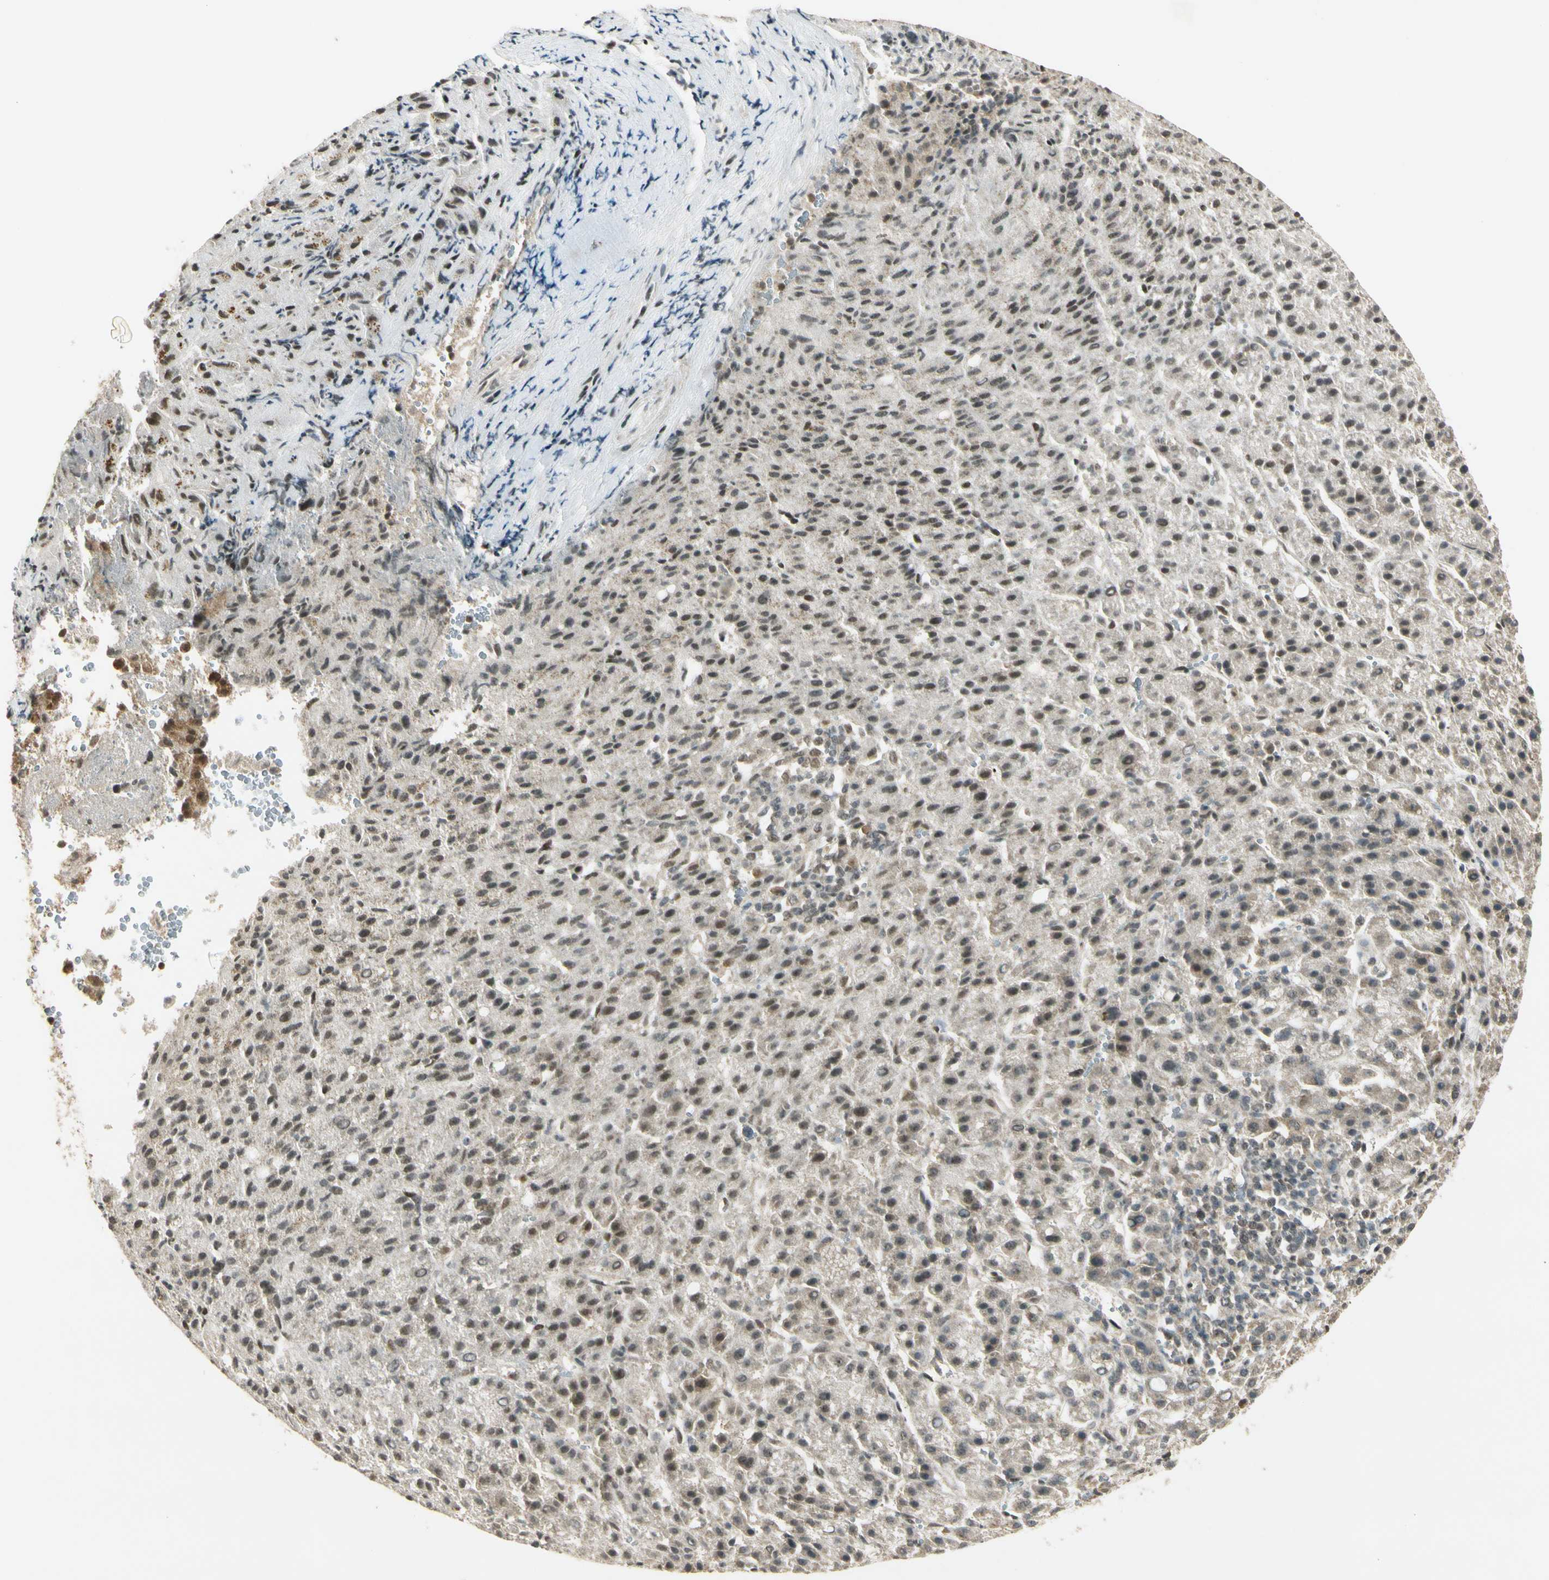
{"staining": {"intensity": "weak", "quantity": "25%-75%", "location": "nuclear"}, "tissue": "liver cancer", "cell_type": "Tumor cells", "image_type": "cancer", "snomed": [{"axis": "morphology", "description": "Carcinoma, Hepatocellular, NOS"}, {"axis": "topography", "description": "Liver"}], "caption": "Liver cancer stained with a protein marker reveals weak staining in tumor cells.", "gene": "ZNF135", "patient": {"sex": "female", "age": 58}}